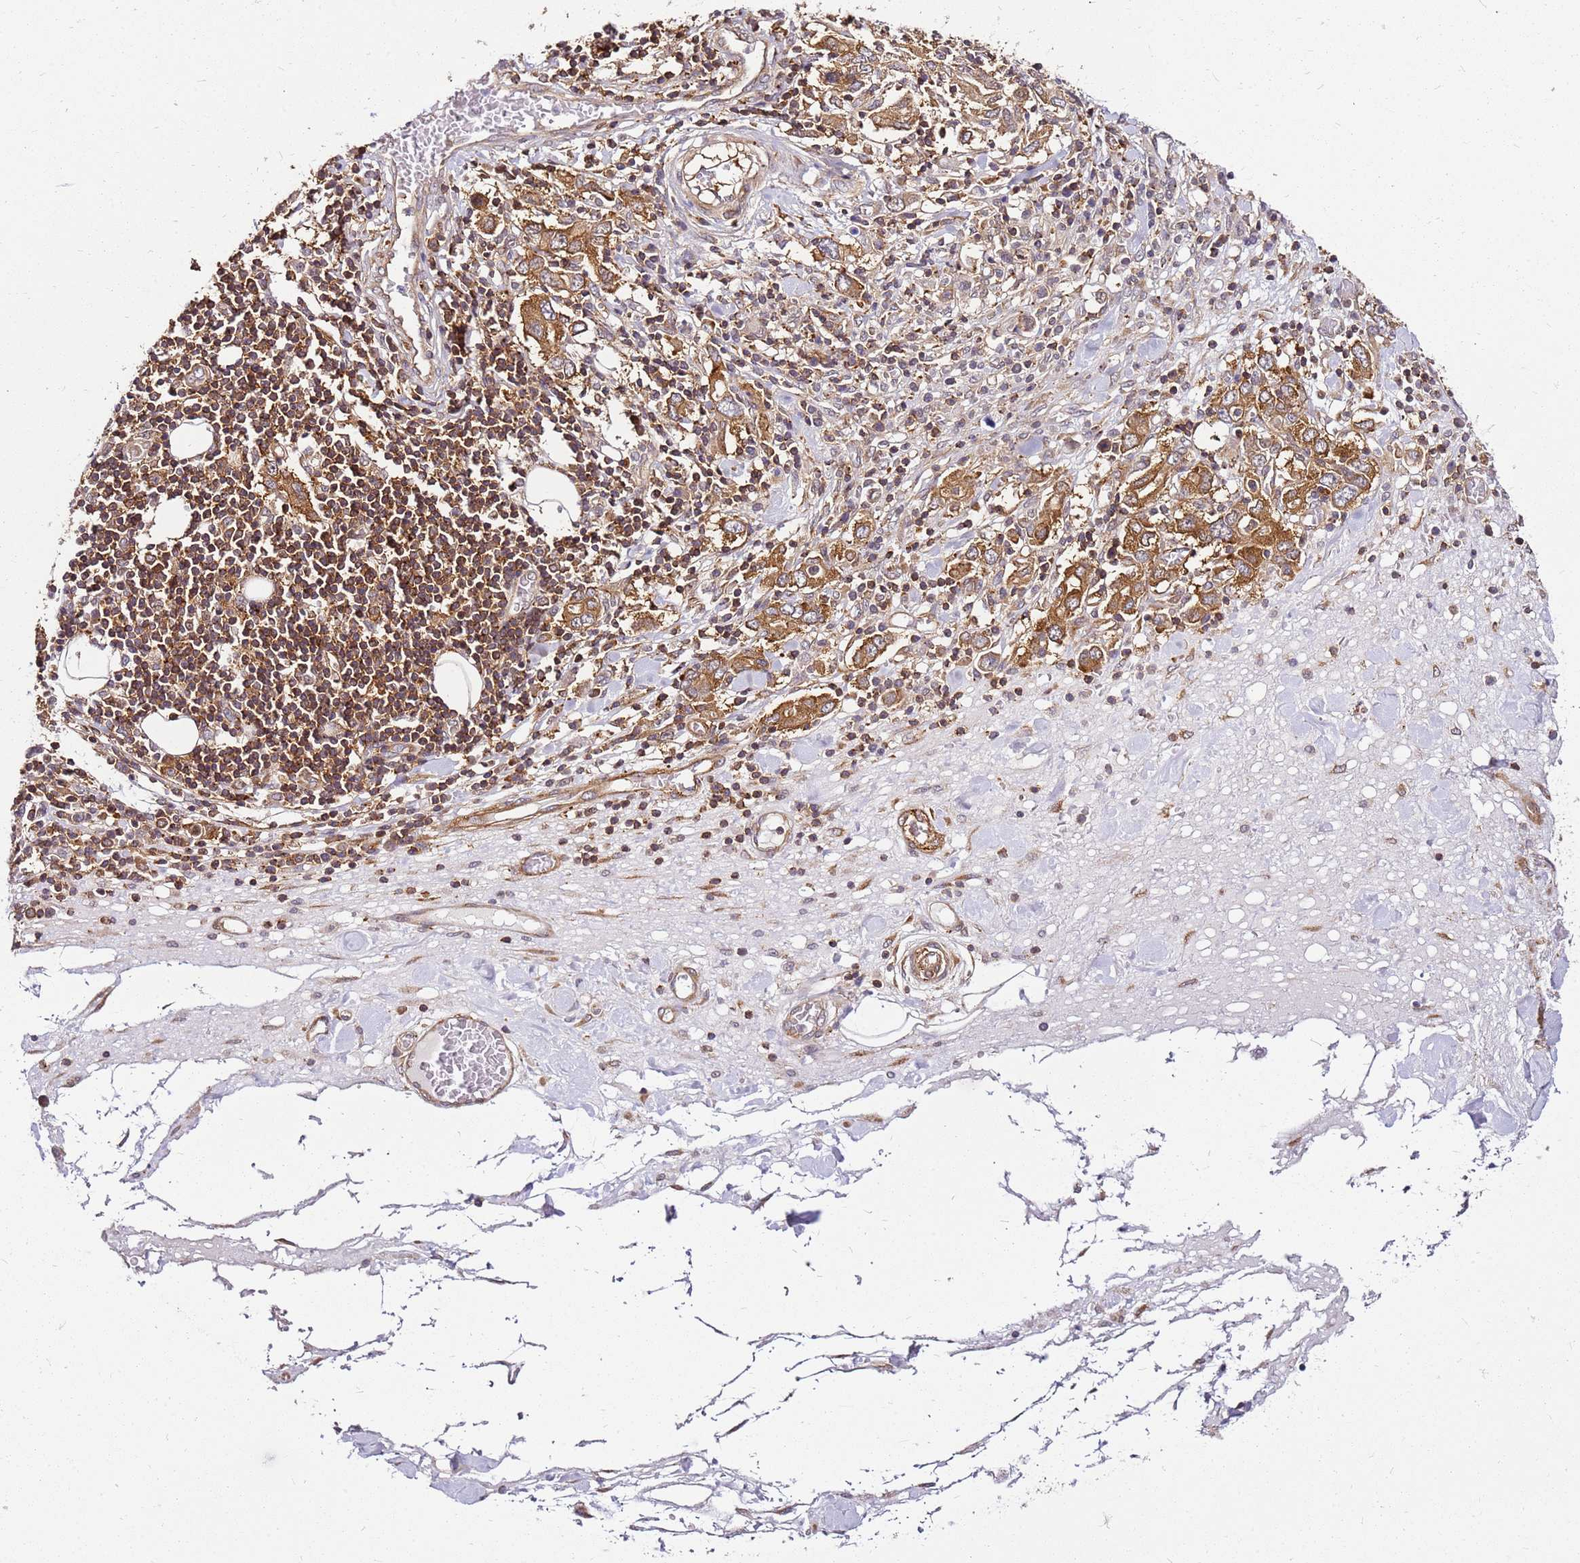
{"staining": {"intensity": "moderate", "quantity": ">75%", "location": "cytoplasmic/membranous"}, "tissue": "stomach cancer", "cell_type": "Tumor cells", "image_type": "cancer", "snomed": [{"axis": "morphology", "description": "Adenocarcinoma, NOS"}, {"axis": "topography", "description": "Stomach, upper"}, {"axis": "topography", "description": "Stomach"}], "caption": "Stomach adenocarcinoma was stained to show a protein in brown. There is medium levels of moderate cytoplasmic/membranous staining in approximately >75% of tumor cells.", "gene": "PIH1D1", "patient": {"sex": "male", "age": 62}}